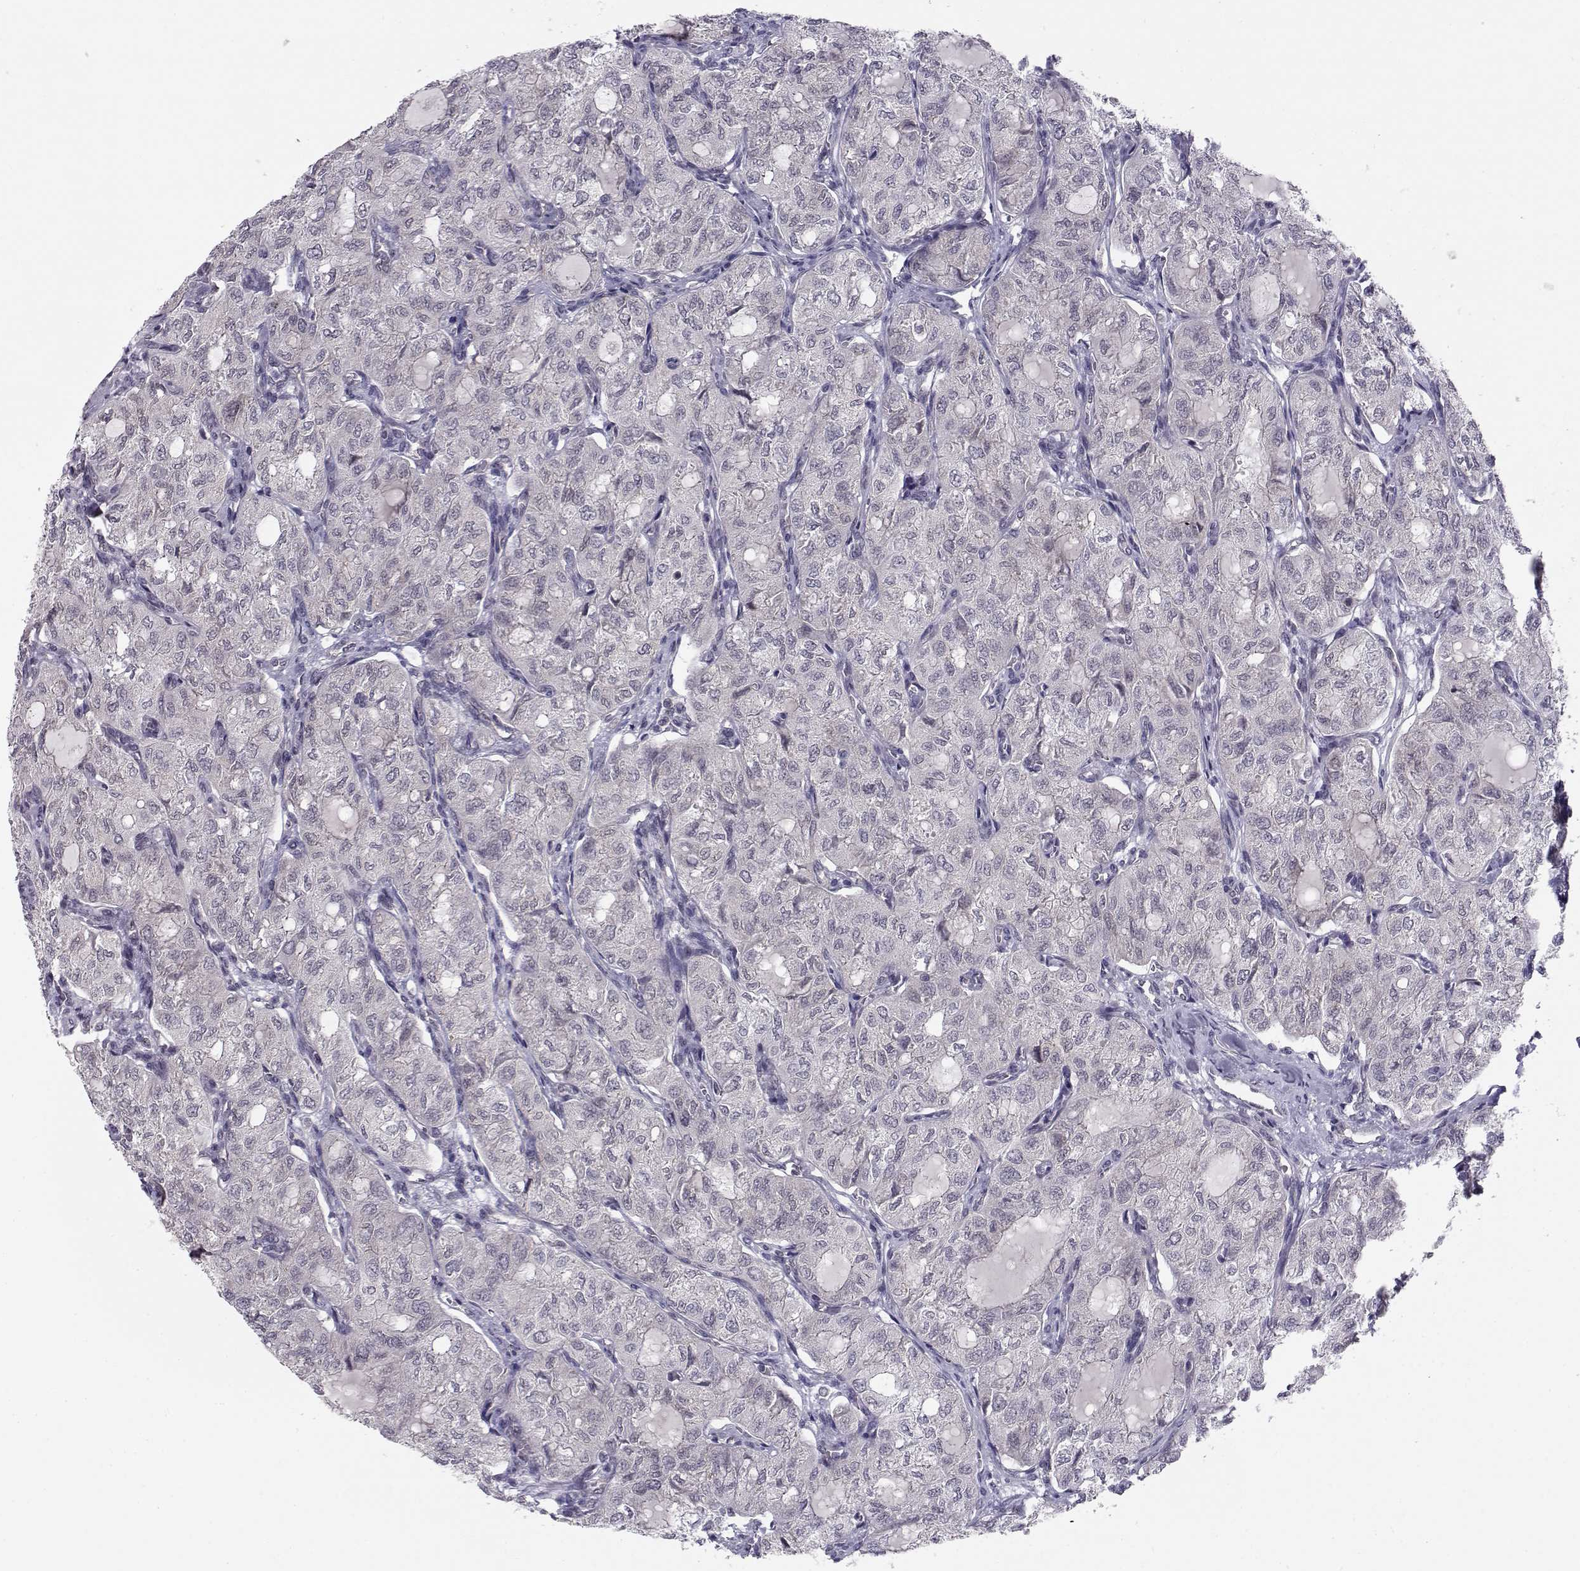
{"staining": {"intensity": "weak", "quantity": "<25%", "location": "nuclear"}, "tissue": "thyroid cancer", "cell_type": "Tumor cells", "image_type": "cancer", "snomed": [{"axis": "morphology", "description": "Follicular adenoma carcinoma, NOS"}, {"axis": "topography", "description": "Thyroid gland"}], "caption": "This is an immunohistochemistry histopathology image of human follicular adenoma carcinoma (thyroid). There is no positivity in tumor cells.", "gene": "KIF13B", "patient": {"sex": "male", "age": 75}}